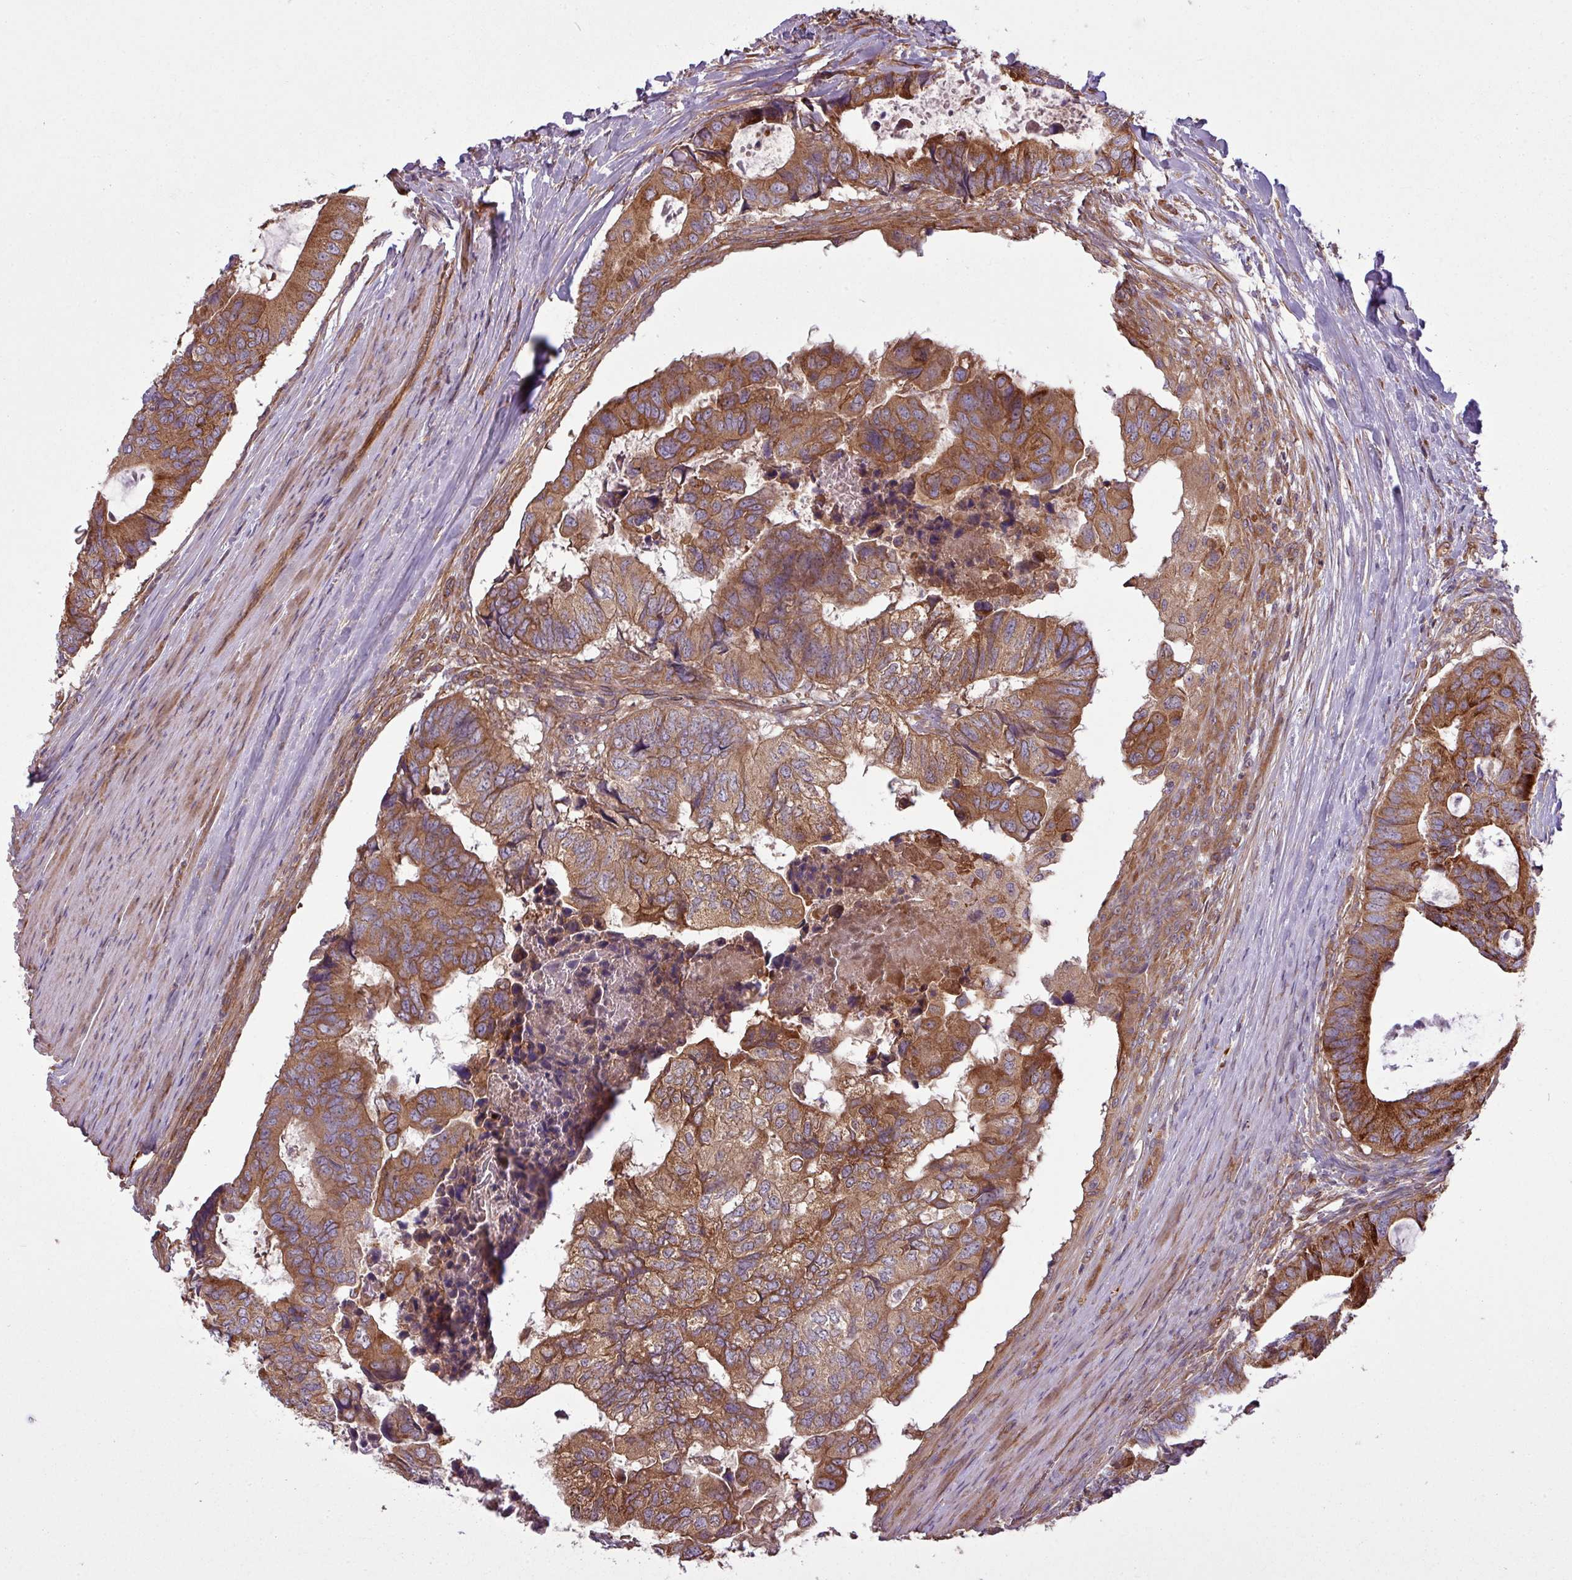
{"staining": {"intensity": "strong", "quantity": ">75%", "location": "cytoplasmic/membranous"}, "tissue": "colorectal cancer", "cell_type": "Tumor cells", "image_type": "cancer", "snomed": [{"axis": "morphology", "description": "Adenocarcinoma, NOS"}, {"axis": "topography", "description": "Colon"}], "caption": "Immunohistochemistry (IHC) photomicrograph of colorectal cancer stained for a protein (brown), which exhibits high levels of strong cytoplasmic/membranous expression in about >75% of tumor cells.", "gene": "SNRNP25", "patient": {"sex": "male", "age": 85}}